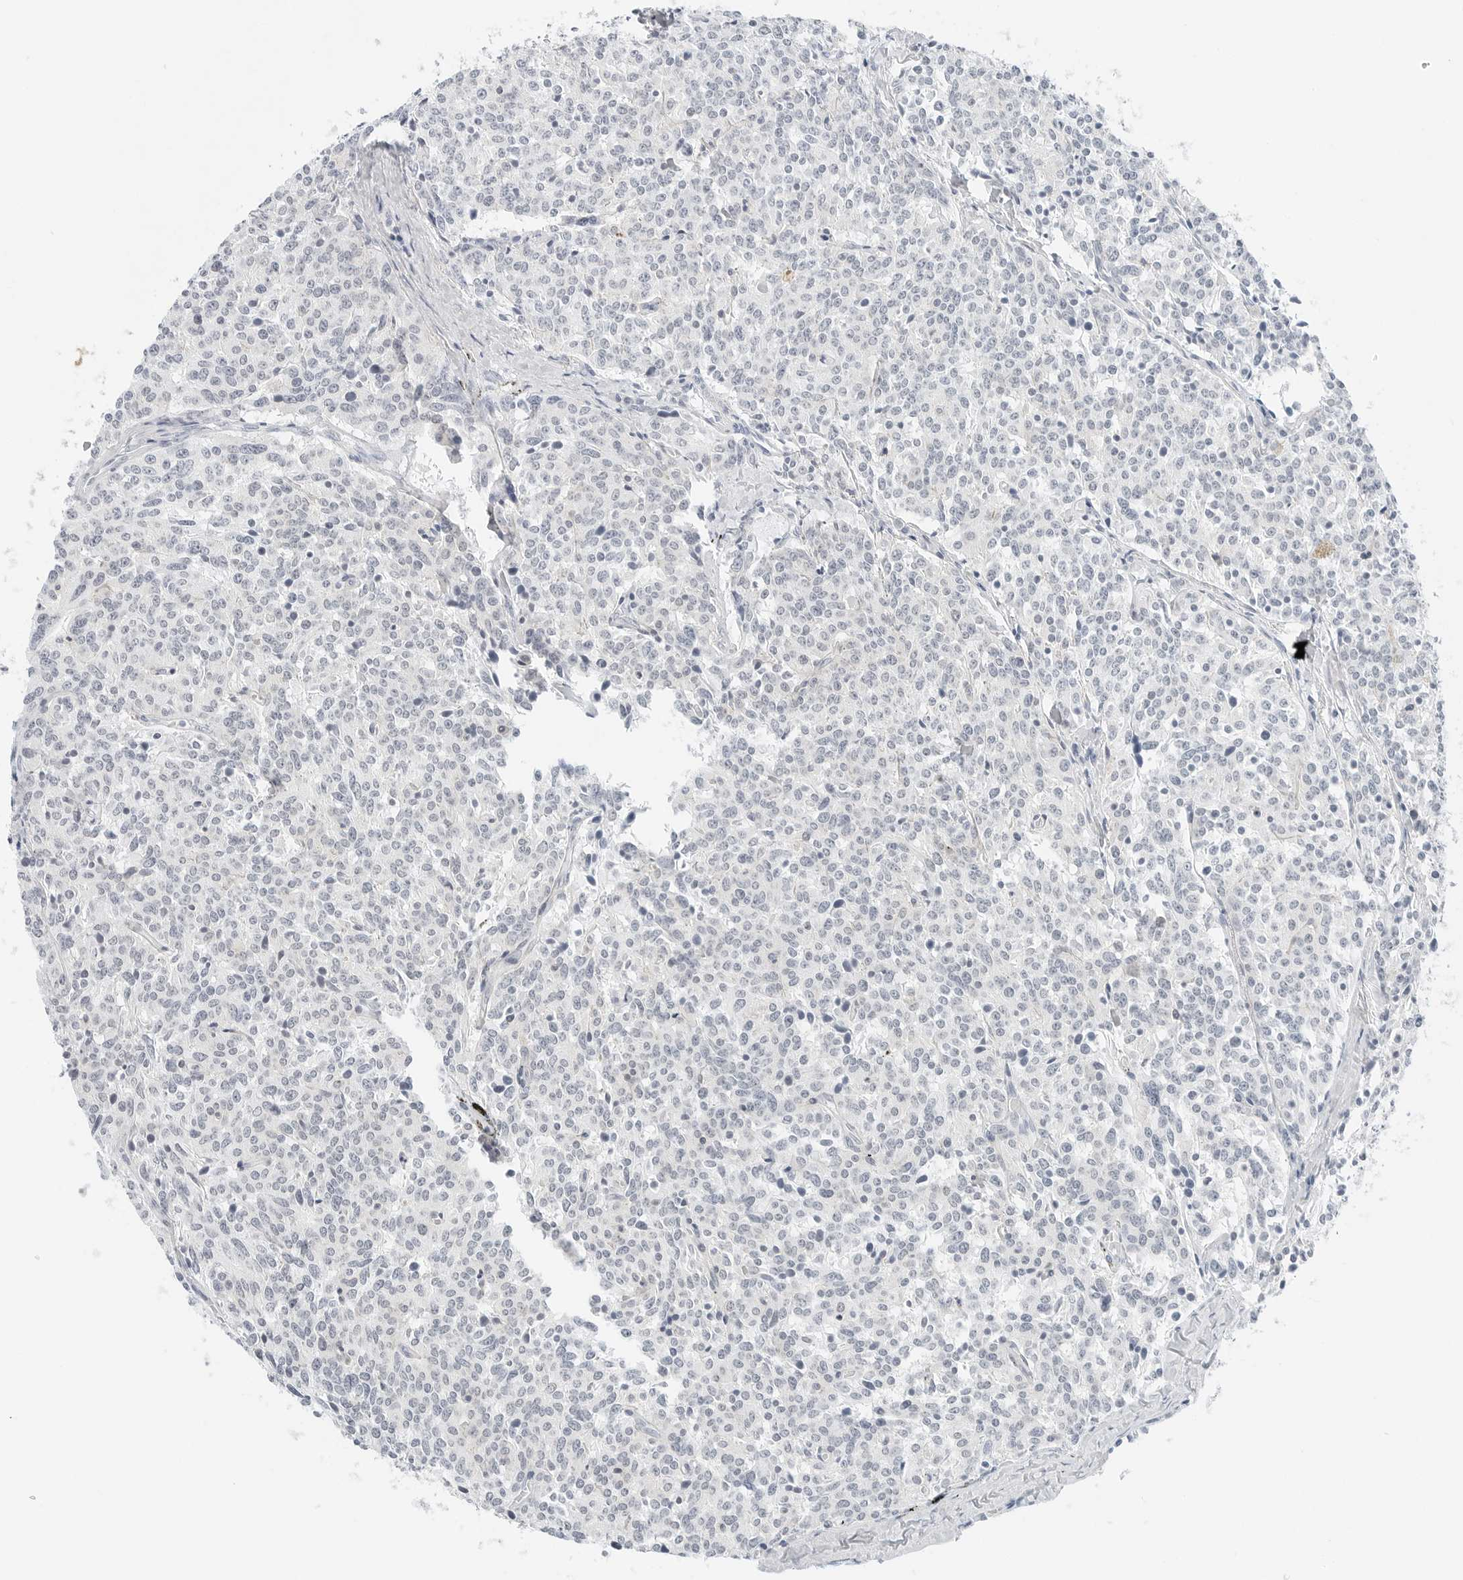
{"staining": {"intensity": "negative", "quantity": "none", "location": "none"}, "tissue": "carcinoid", "cell_type": "Tumor cells", "image_type": "cancer", "snomed": [{"axis": "morphology", "description": "Carcinoid, malignant, NOS"}, {"axis": "topography", "description": "Lung"}], "caption": "A histopathology image of malignant carcinoid stained for a protein displays no brown staining in tumor cells.", "gene": "CCSAP", "patient": {"sex": "female", "age": 46}}